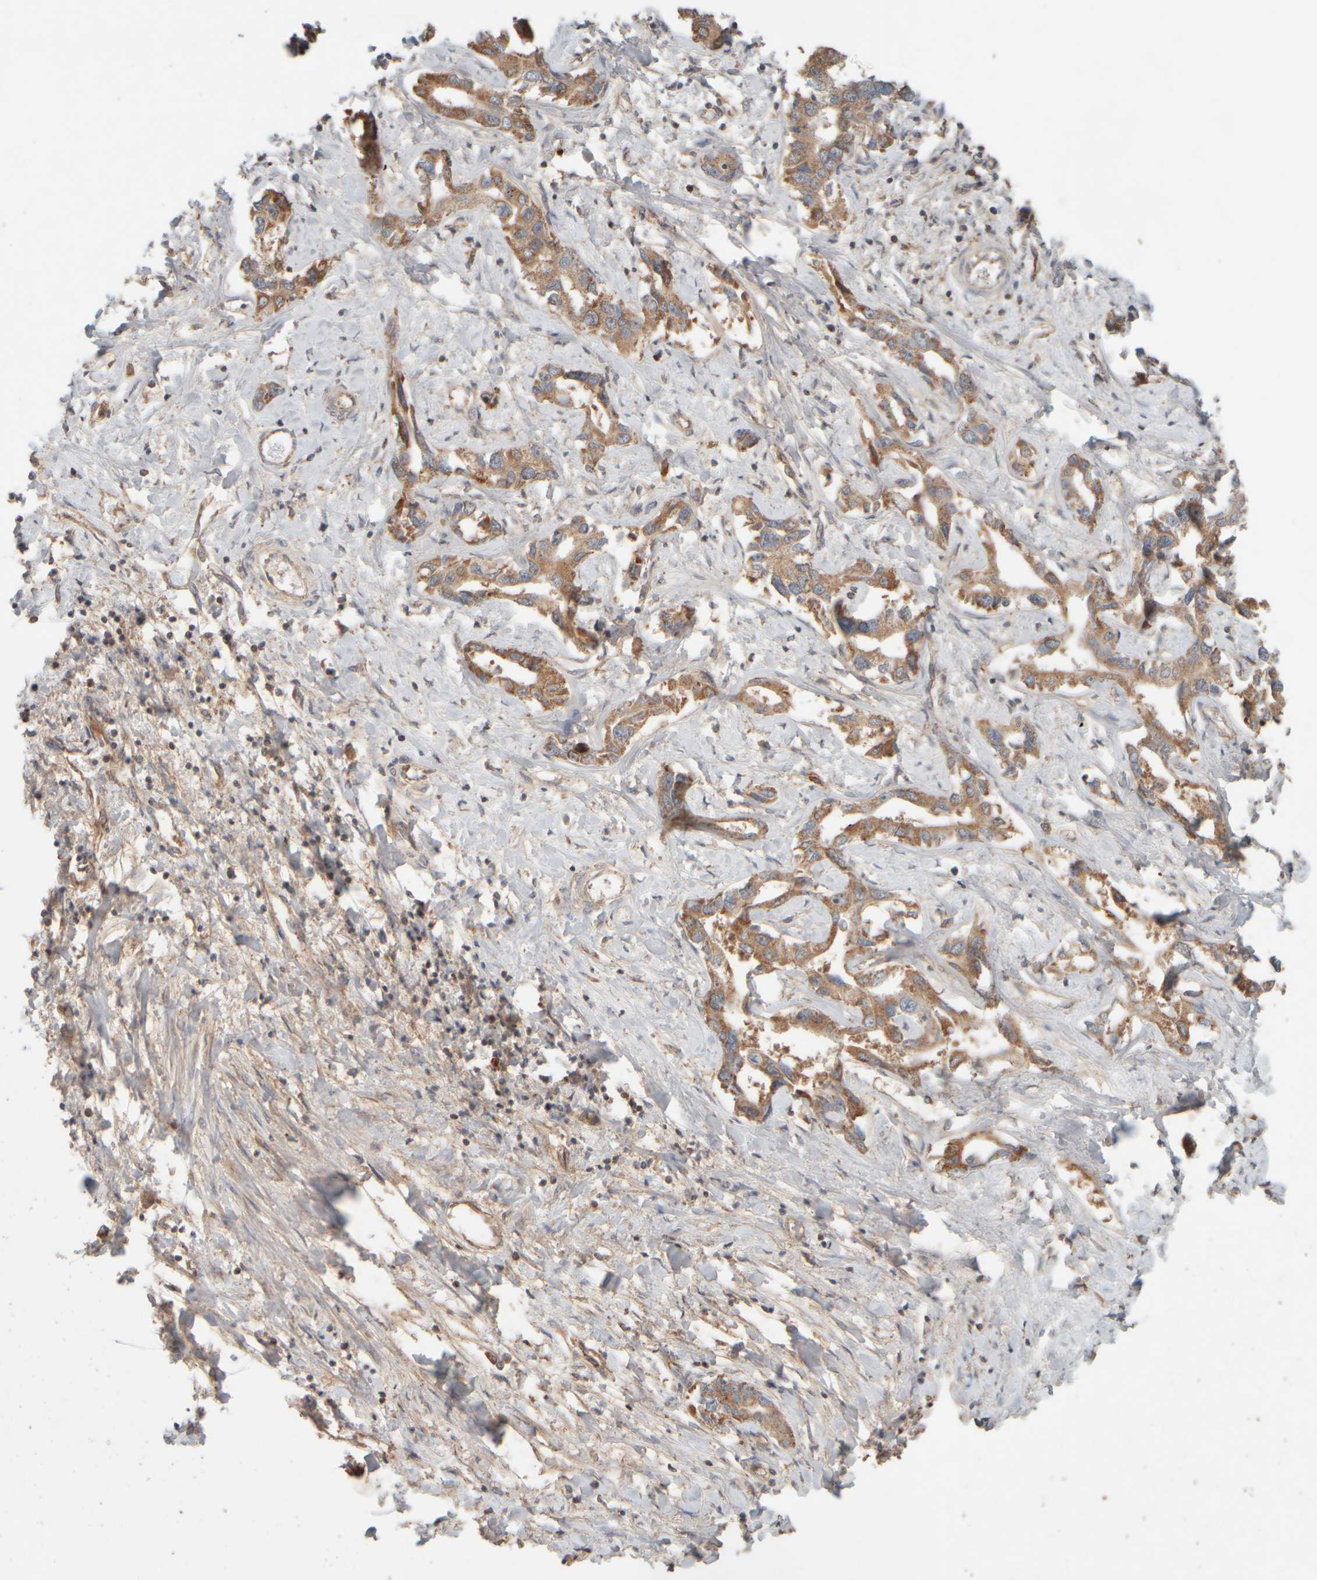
{"staining": {"intensity": "moderate", "quantity": ">75%", "location": "cytoplasmic/membranous"}, "tissue": "liver cancer", "cell_type": "Tumor cells", "image_type": "cancer", "snomed": [{"axis": "morphology", "description": "Cholangiocarcinoma"}, {"axis": "topography", "description": "Liver"}], "caption": "High-magnification brightfield microscopy of liver cancer stained with DAB (3,3'-diaminobenzidine) (brown) and counterstained with hematoxylin (blue). tumor cells exhibit moderate cytoplasmic/membranous expression is appreciated in about>75% of cells. The protein is stained brown, and the nuclei are stained in blue (DAB (3,3'-diaminobenzidine) IHC with brightfield microscopy, high magnification).", "gene": "EIF2B3", "patient": {"sex": "male", "age": 59}}